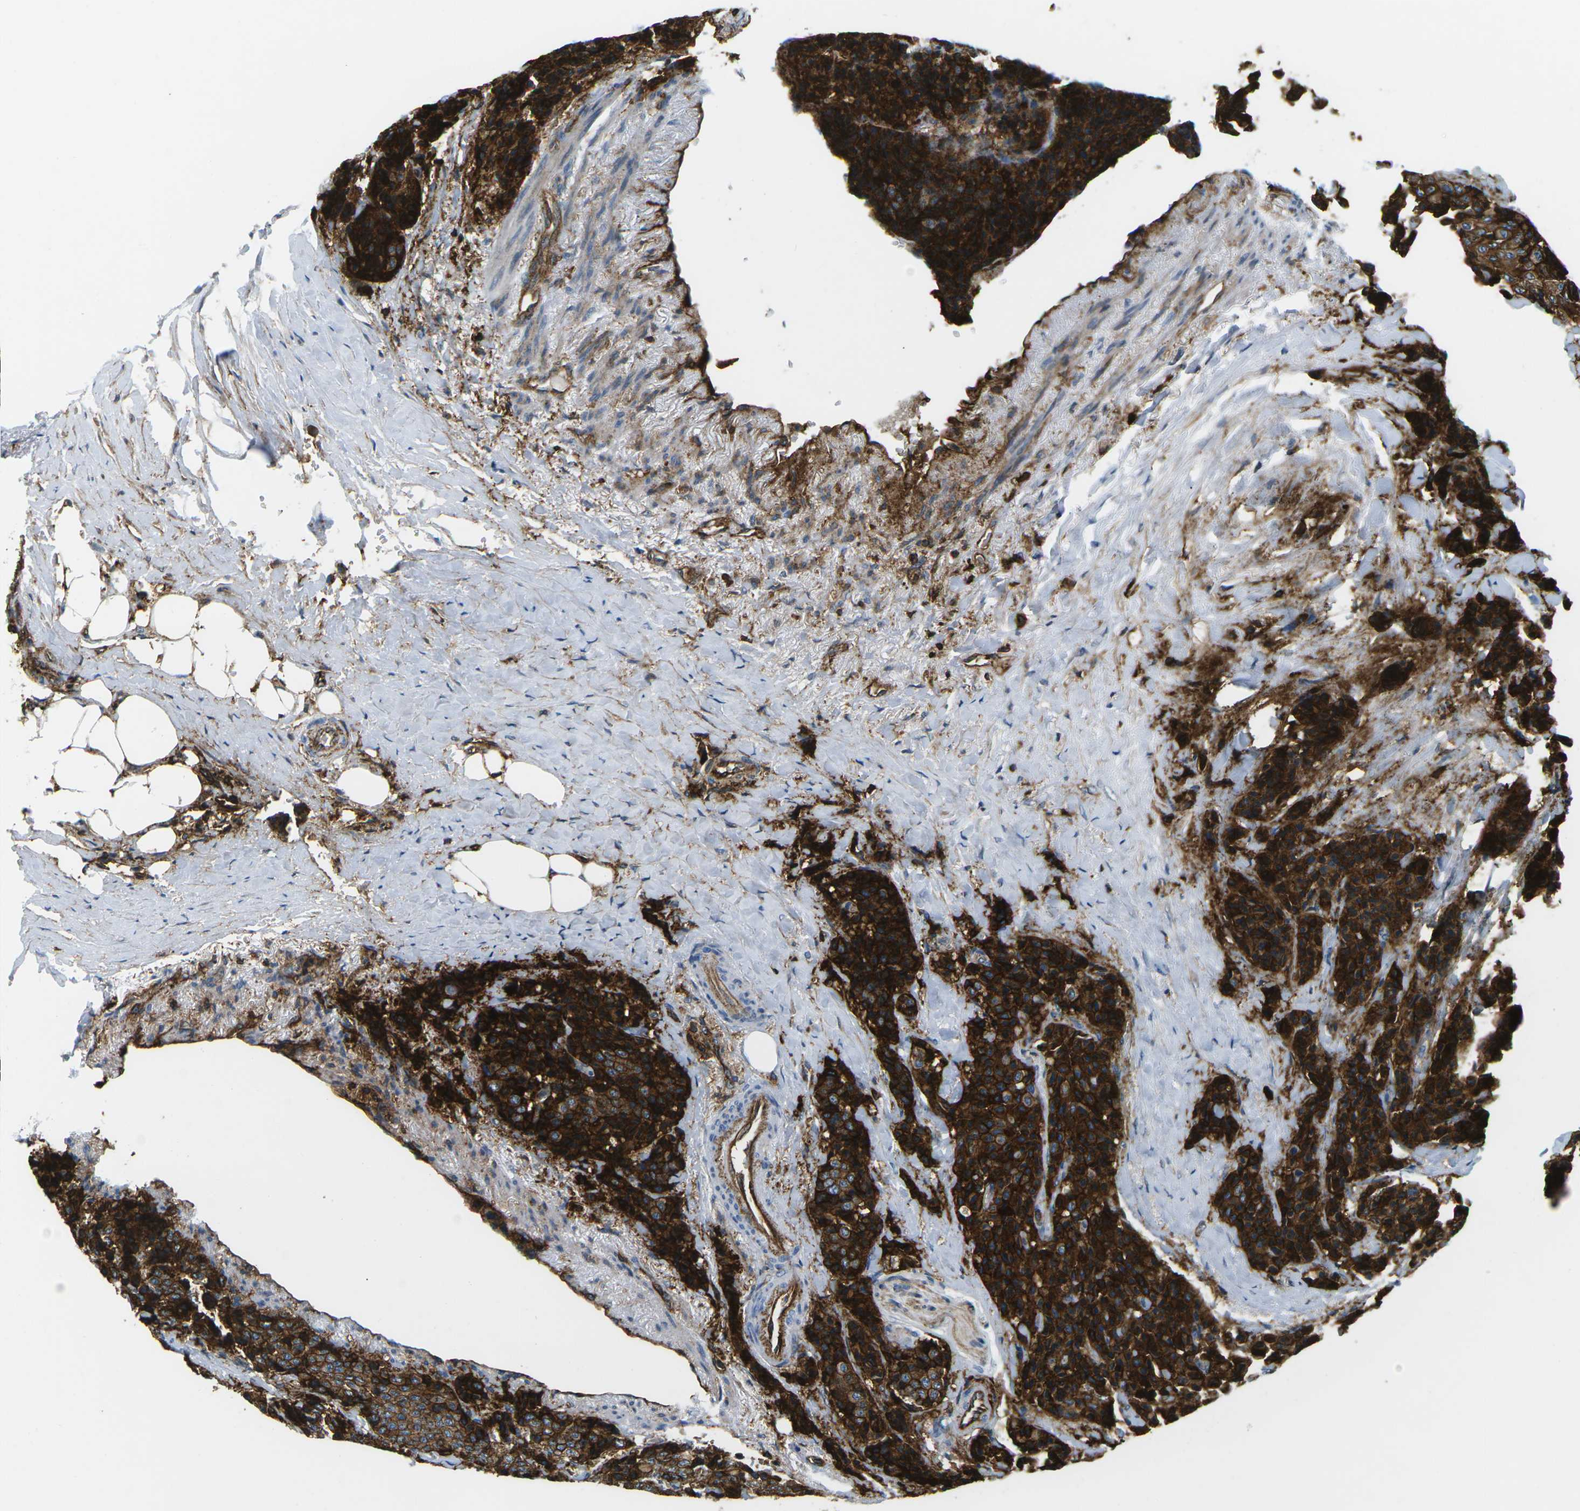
{"staining": {"intensity": "strong", "quantity": ">75%", "location": "cytoplasmic/membranous"}, "tissue": "carcinoid", "cell_type": "Tumor cells", "image_type": "cancer", "snomed": [{"axis": "morphology", "description": "Carcinoid, malignant, NOS"}, {"axis": "topography", "description": "Colon"}], "caption": "DAB immunohistochemical staining of malignant carcinoid exhibits strong cytoplasmic/membranous protein positivity in approximately >75% of tumor cells.", "gene": "HLA-B", "patient": {"sex": "female", "age": 61}}